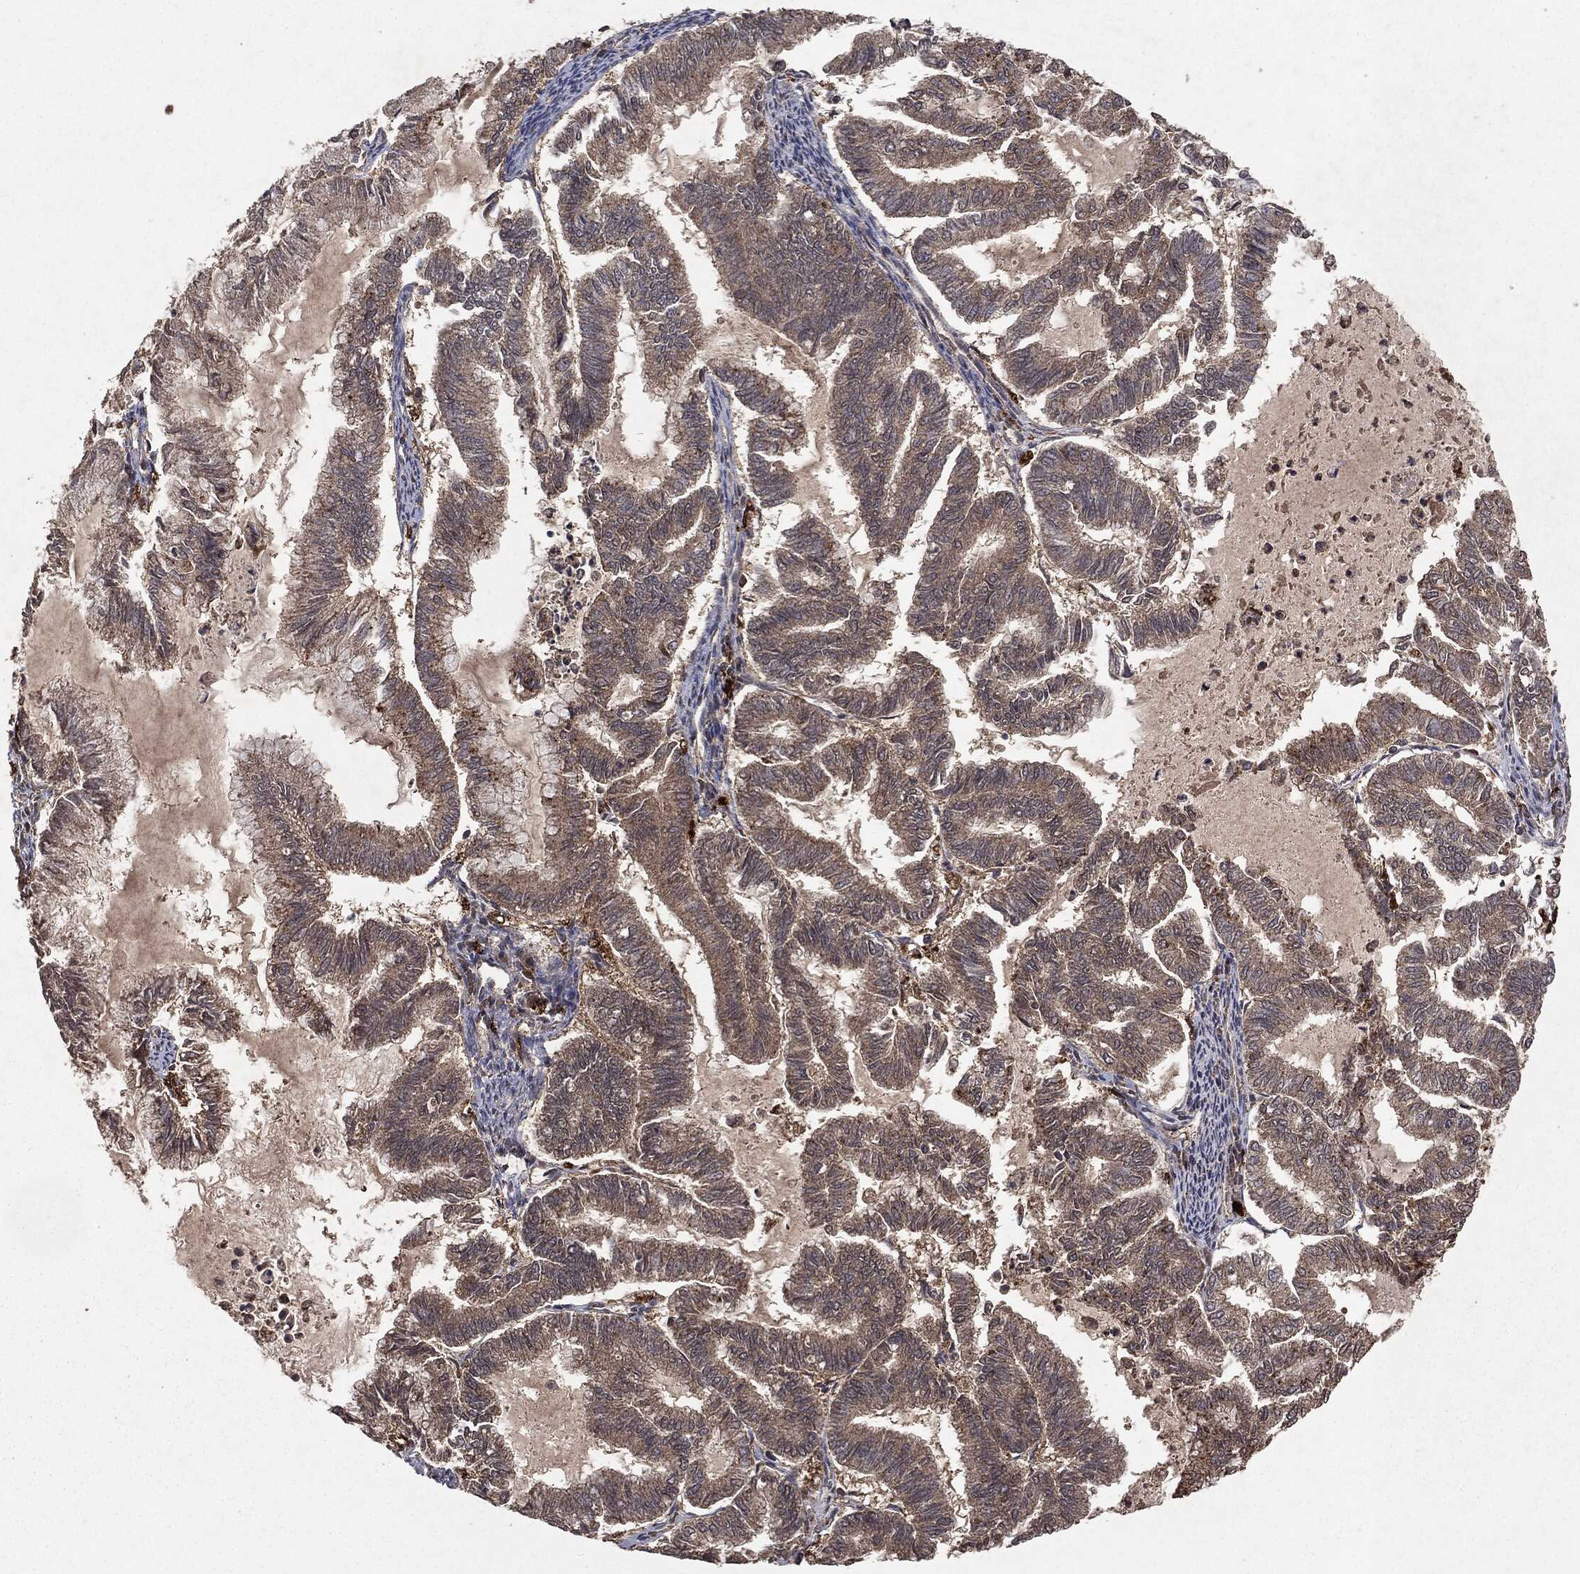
{"staining": {"intensity": "weak", "quantity": "25%-75%", "location": "cytoplasmic/membranous"}, "tissue": "endometrial cancer", "cell_type": "Tumor cells", "image_type": "cancer", "snomed": [{"axis": "morphology", "description": "Adenocarcinoma, NOS"}, {"axis": "topography", "description": "Endometrium"}], "caption": "About 25%-75% of tumor cells in adenocarcinoma (endometrial) demonstrate weak cytoplasmic/membranous protein expression as visualized by brown immunohistochemical staining.", "gene": "MTOR", "patient": {"sex": "female", "age": 79}}